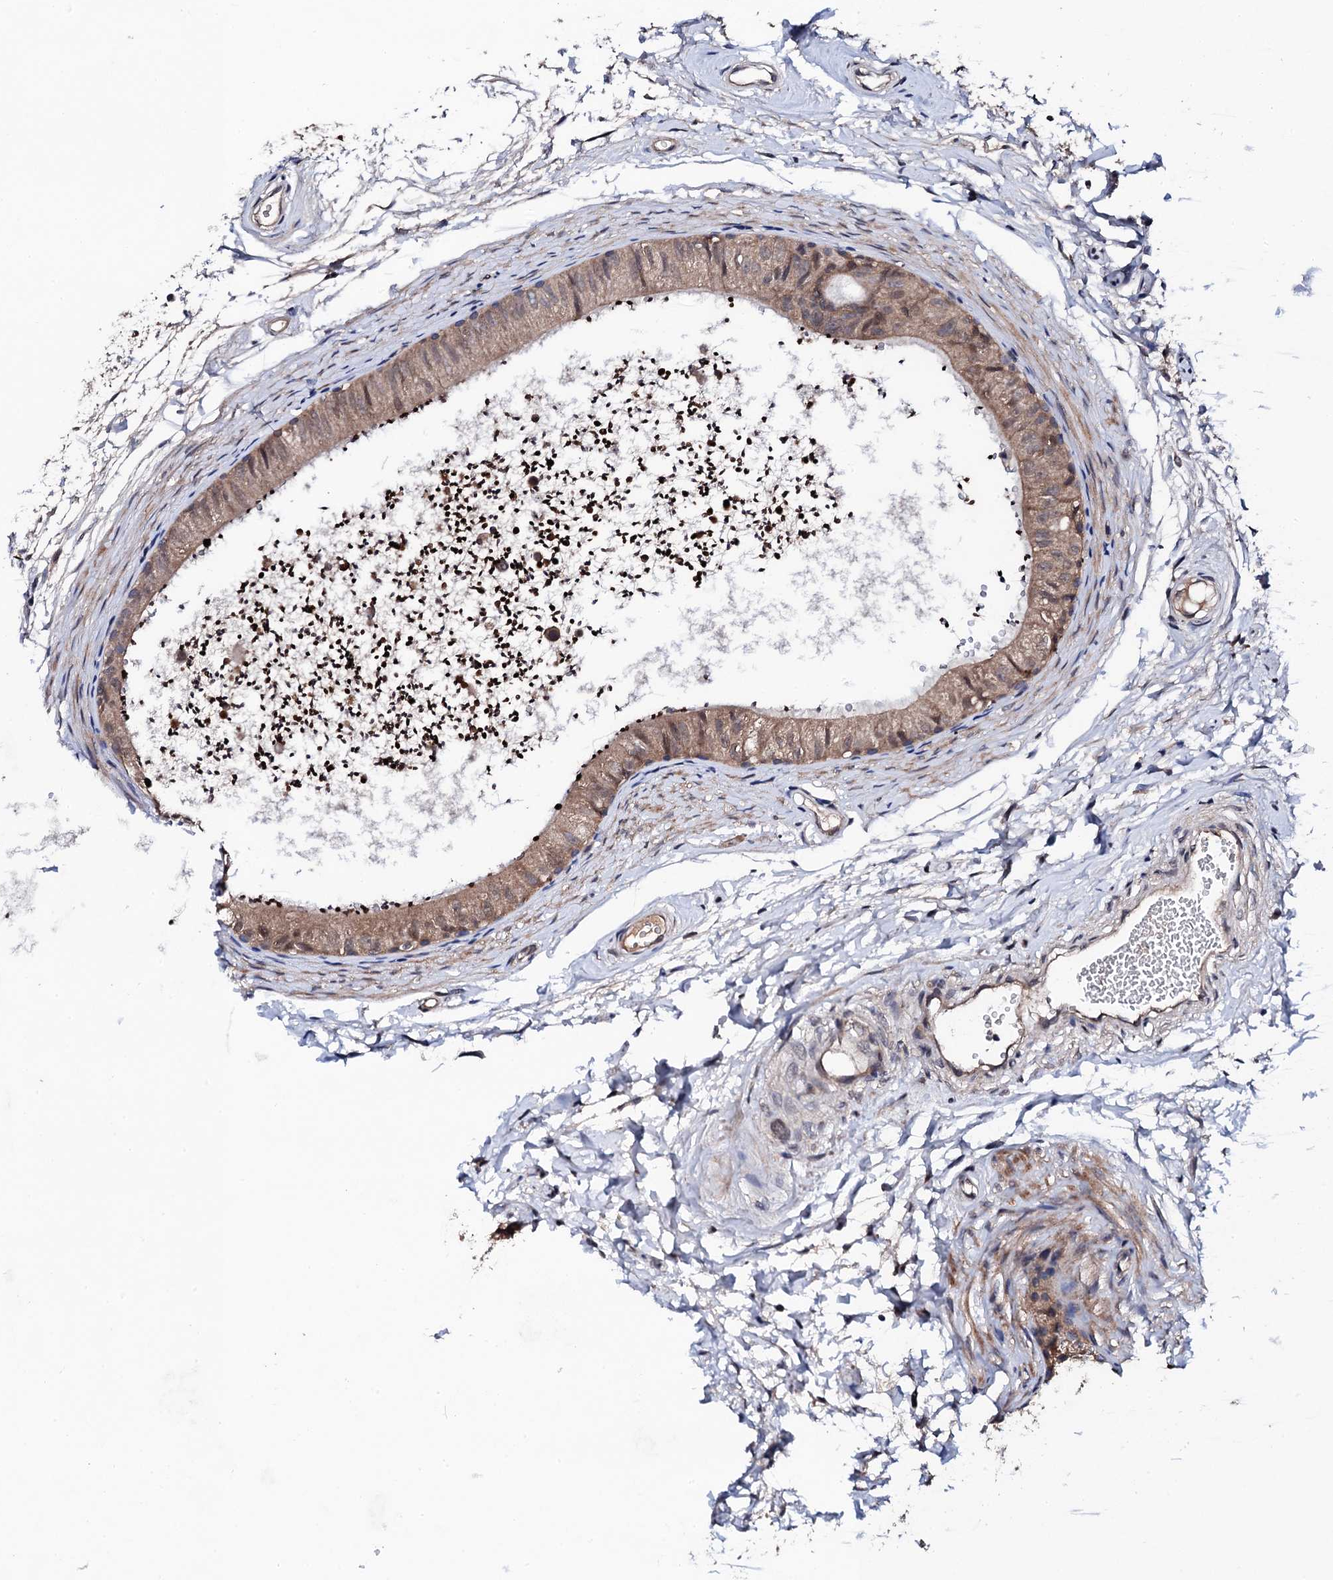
{"staining": {"intensity": "moderate", "quantity": ">75%", "location": "cytoplasmic/membranous"}, "tissue": "epididymis", "cell_type": "Glandular cells", "image_type": "normal", "snomed": [{"axis": "morphology", "description": "Normal tissue, NOS"}, {"axis": "topography", "description": "Epididymis"}], "caption": "Immunohistochemical staining of normal human epididymis displays medium levels of moderate cytoplasmic/membranous expression in approximately >75% of glandular cells. Ihc stains the protein of interest in brown and the nuclei are stained blue.", "gene": "IP6K1", "patient": {"sex": "male", "age": 56}}